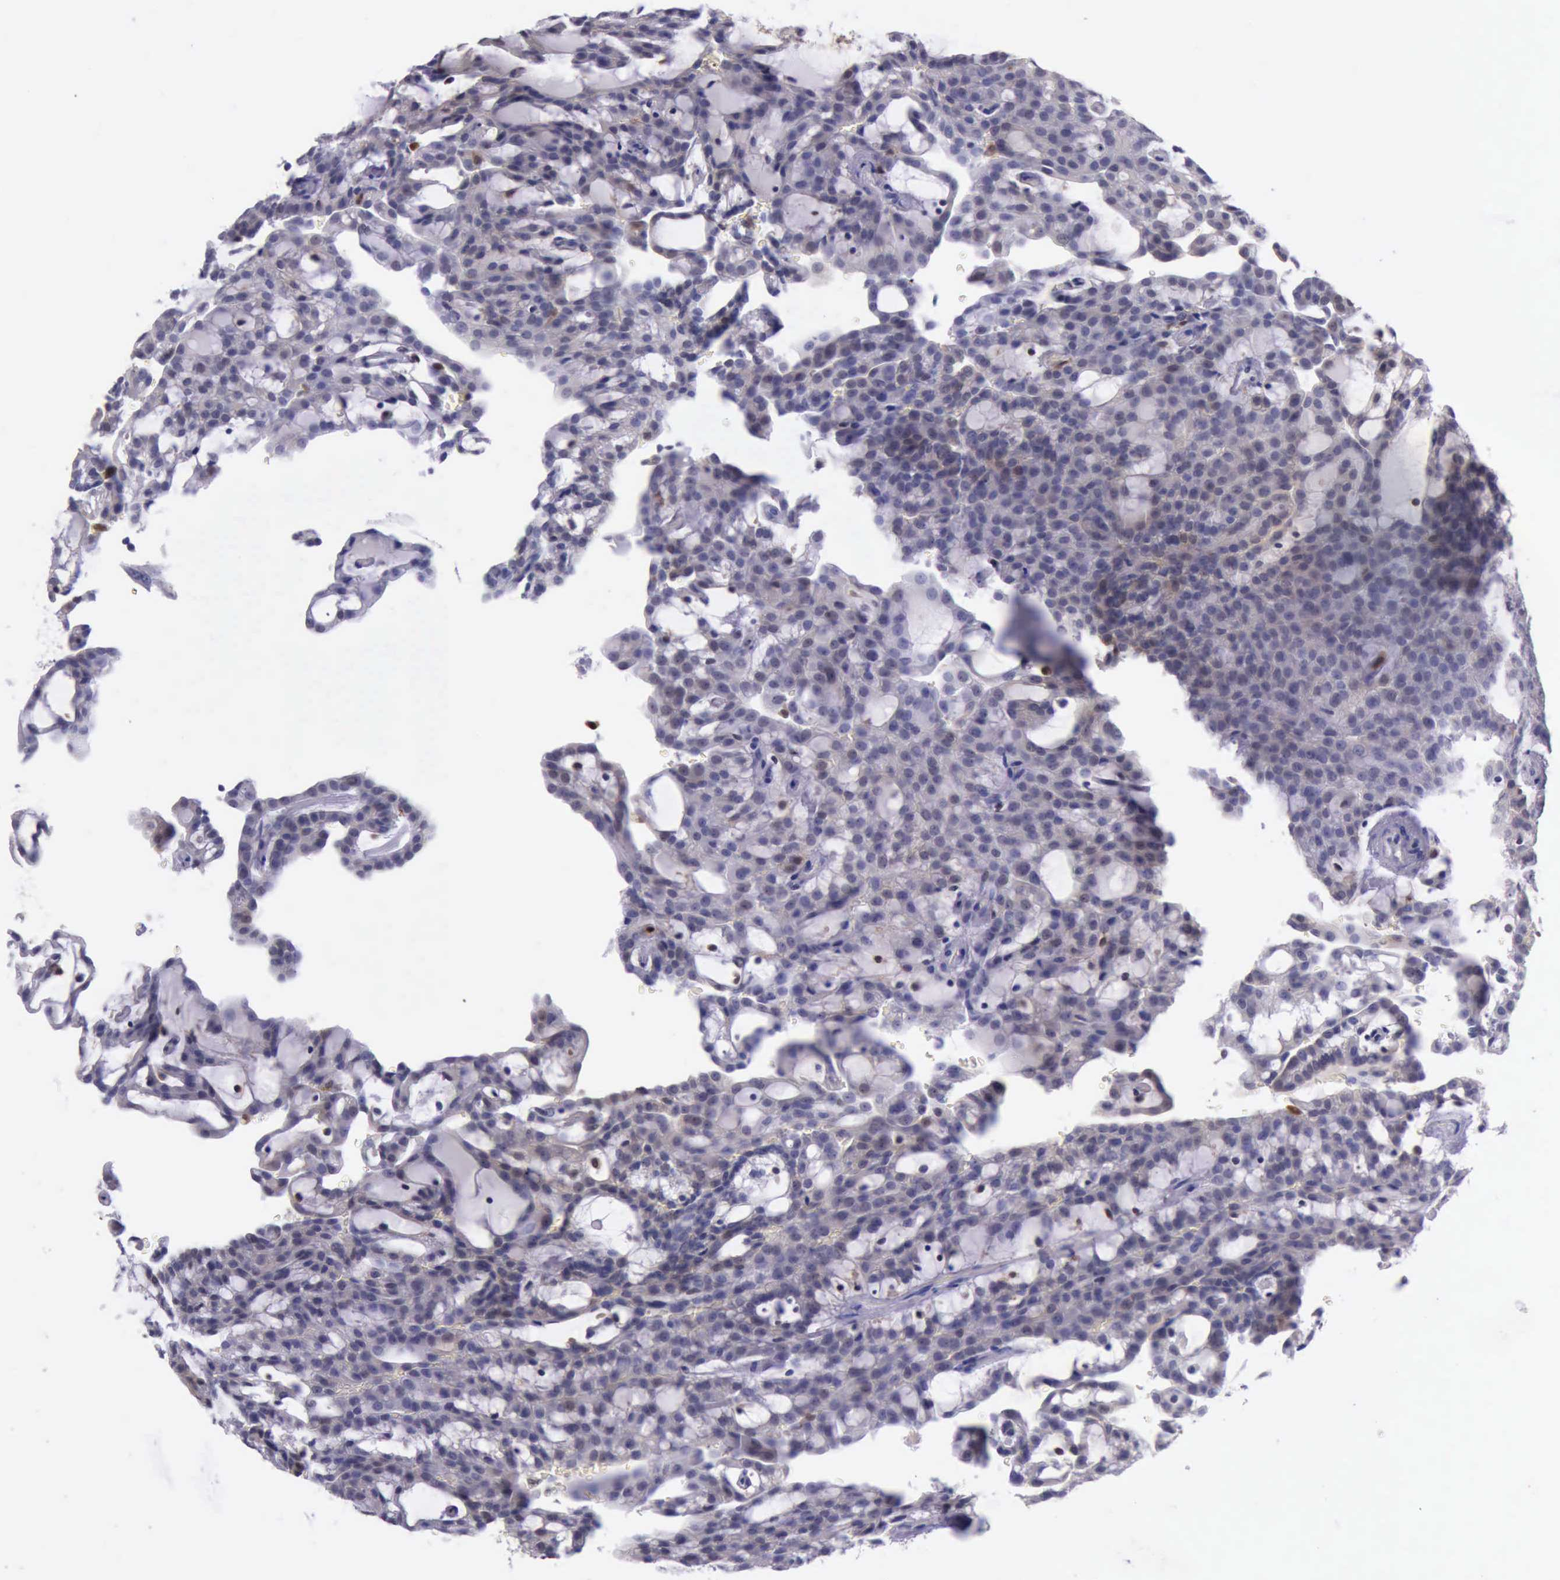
{"staining": {"intensity": "weak", "quantity": "<25%", "location": "cytoplasmic/membranous,nuclear"}, "tissue": "renal cancer", "cell_type": "Tumor cells", "image_type": "cancer", "snomed": [{"axis": "morphology", "description": "Adenocarcinoma, NOS"}, {"axis": "topography", "description": "Kidney"}], "caption": "Tumor cells show no significant staining in renal cancer.", "gene": "TYMP", "patient": {"sex": "male", "age": 63}}